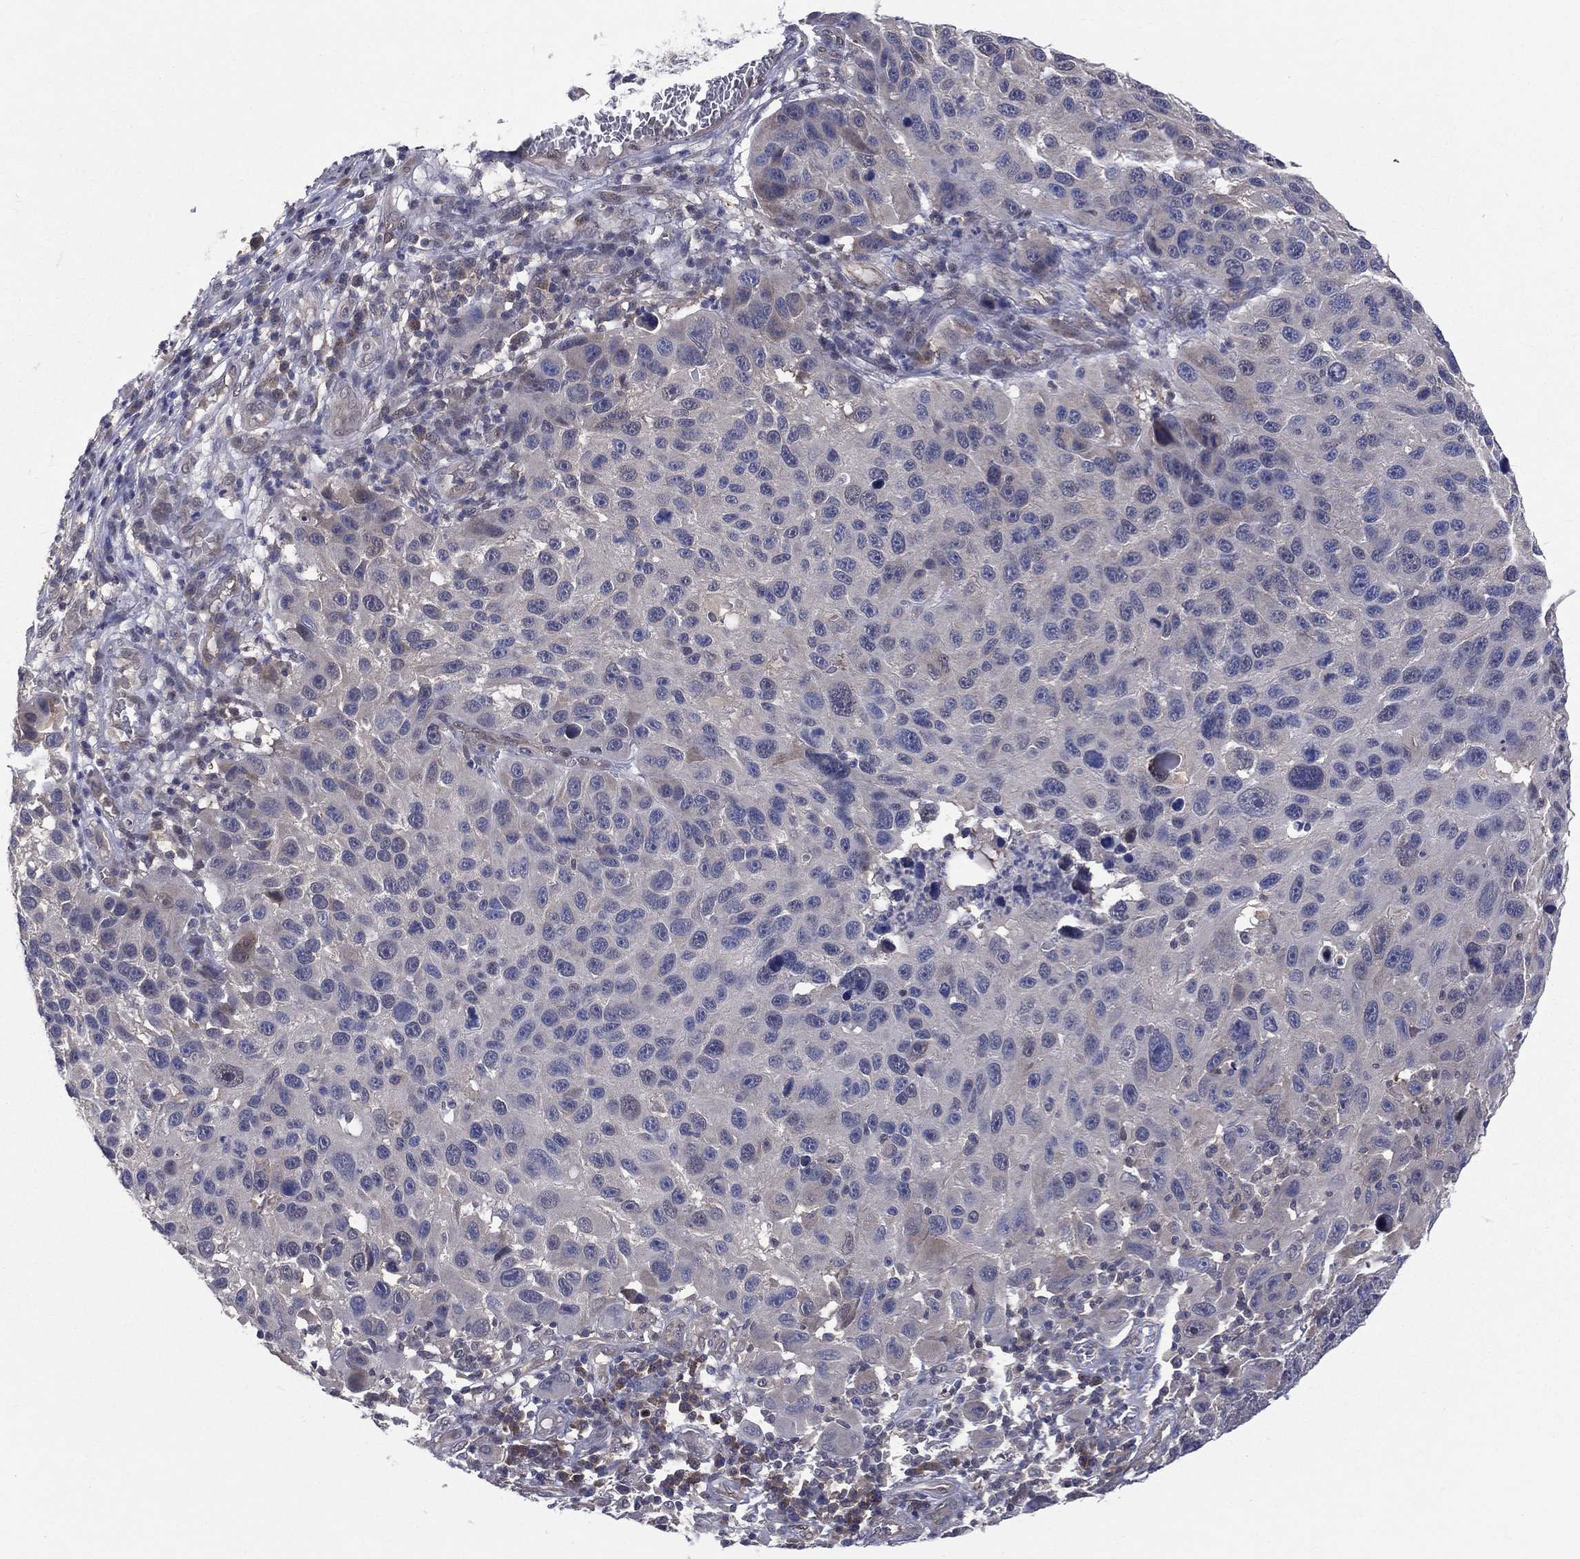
{"staining": {"intensity": "negative", "quantity": "none", "location": "none"}, "tissue": "melanoma", "cell_type": "Tumor cells", "image_type": "cancer", "snomed": [{"axis": "morphology", "description": "Malignant melanoma, NOS"}, {"axis": "topography", "description": "Skin"}], "caption": "A micrograph of malignant melanoma stained for a protein reveals no brown staining in tumor cells.", "gene": "DLG4", "patient": {"sex": "male", "age": 53}}